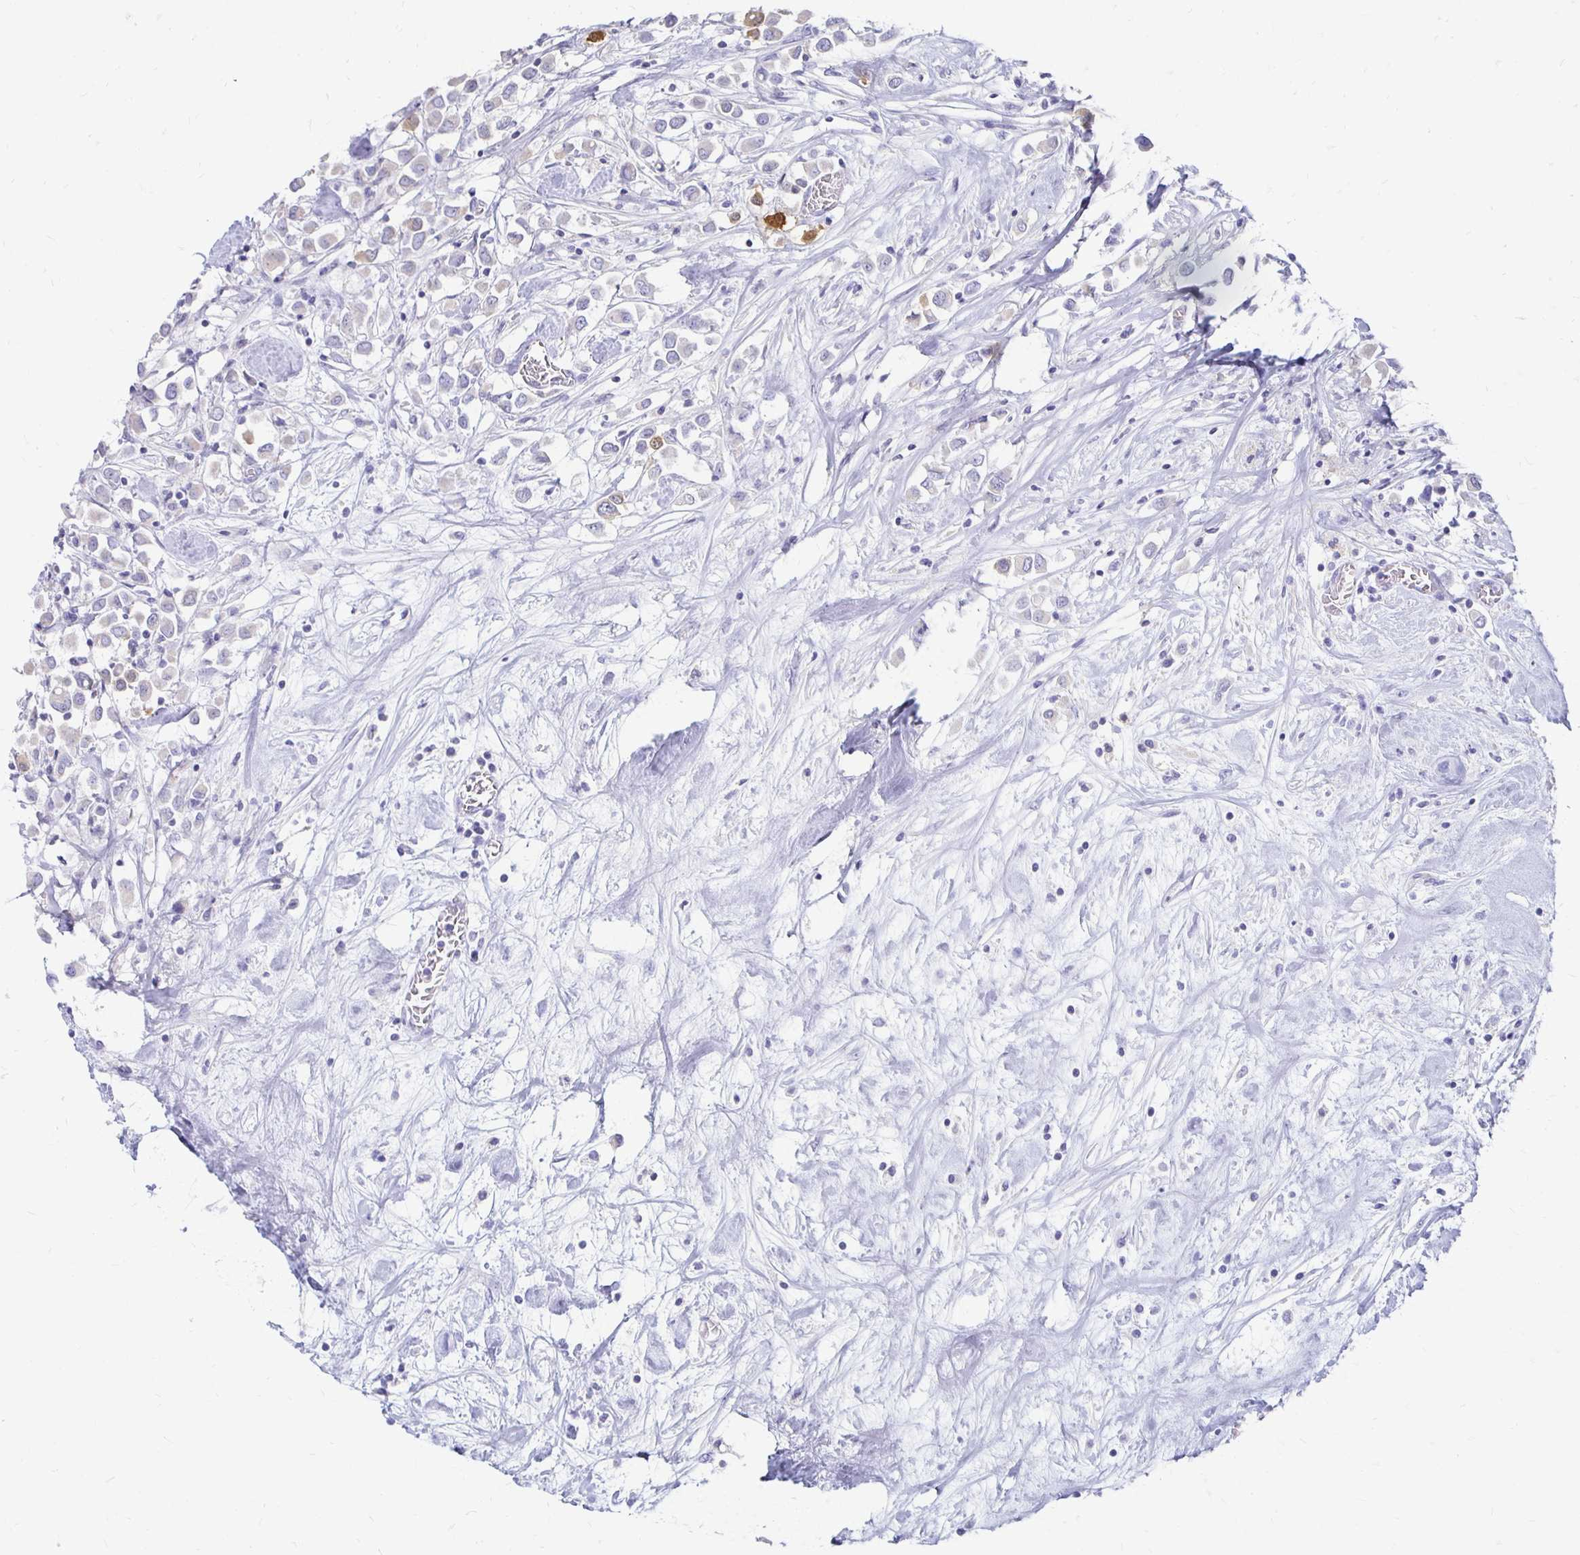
{"staining": {"intensity": "strong", "quantity": "<25%", "location": "cytoplasmic/membranous"}, "tissue": "breast cancer", "cell_type": "Tumor cells", "image_type": "cancer", "snomed": [{"axis": "morphology", "description": "Duct carcinoma"}, {"axis": "topography", "description": "Breast"}], "caption": "Immunohistochemistry (IHC) micrograph of neoplastic tissue: breast intraductal carcinoma stained using immunohistochemistry demonstrates medium levels of strong protein expression localized specifically in the cytoplasmic/membranous of tumor cells, appearing as a cytoplasmic/membranous brown color.", "gene": "PEG10", "patient": {"sex": "female", "age": 61}}